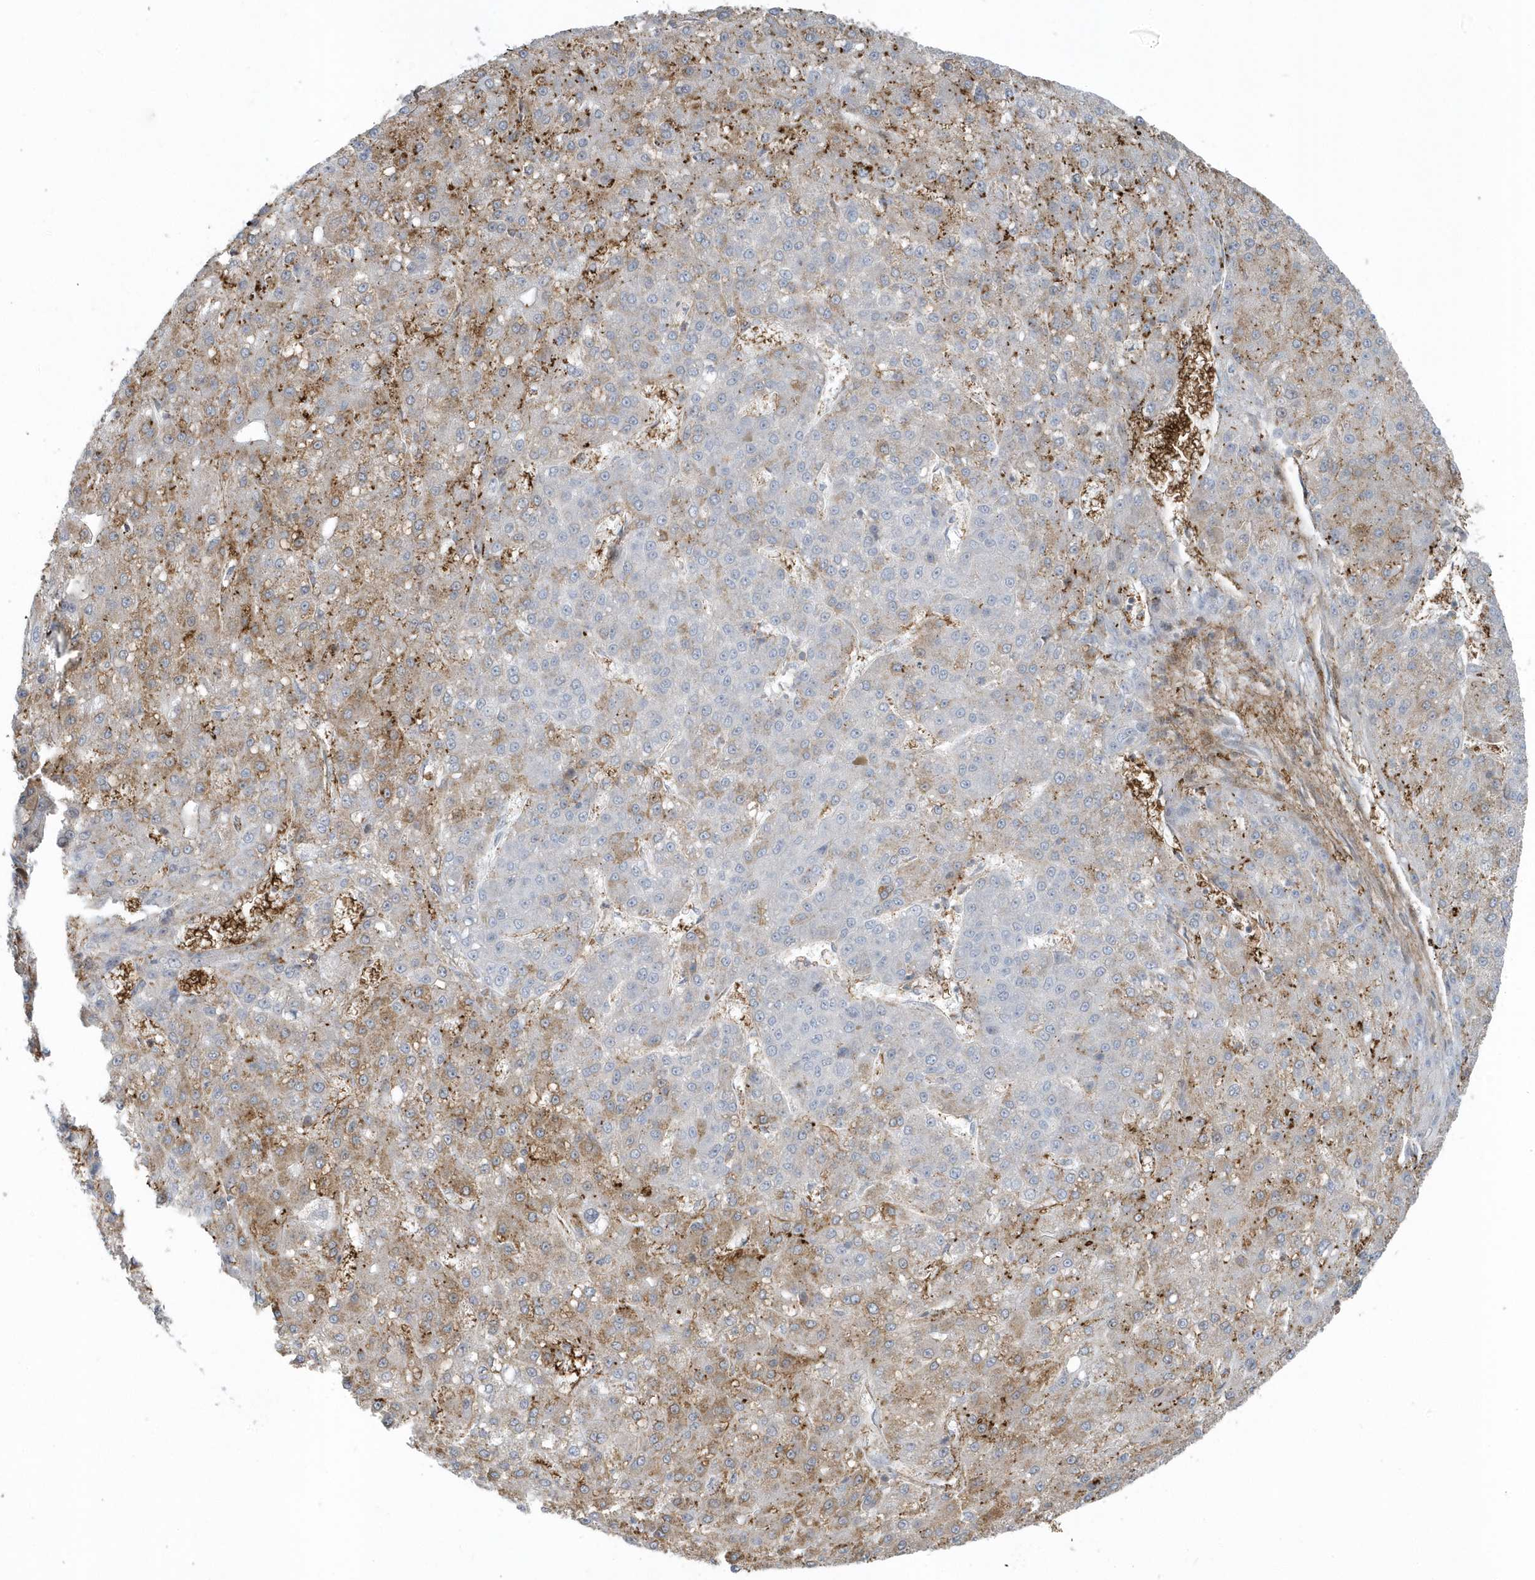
{"staining": {"intensity": "moderate", "quantity": "25%-75%", "location": "cytoplasmic/membranous"}, "tissue": "liver cancer", "cell_type": "Tumor cells", "image_type": "cancer", "snomed": [{"axis": "morphology", "description": "Carcinoma, Hepatocellular, NOS"}, {"axis": "topography", "description": "Liver"}], "caption": "Moderate cytoplasmic/membranous protein expression is identified in about 25%-75% of tumor cells in hepatocellular carcinoma (liver).", "gene": "CACNB2", "patient": {"sex": "male", "age": 67}}